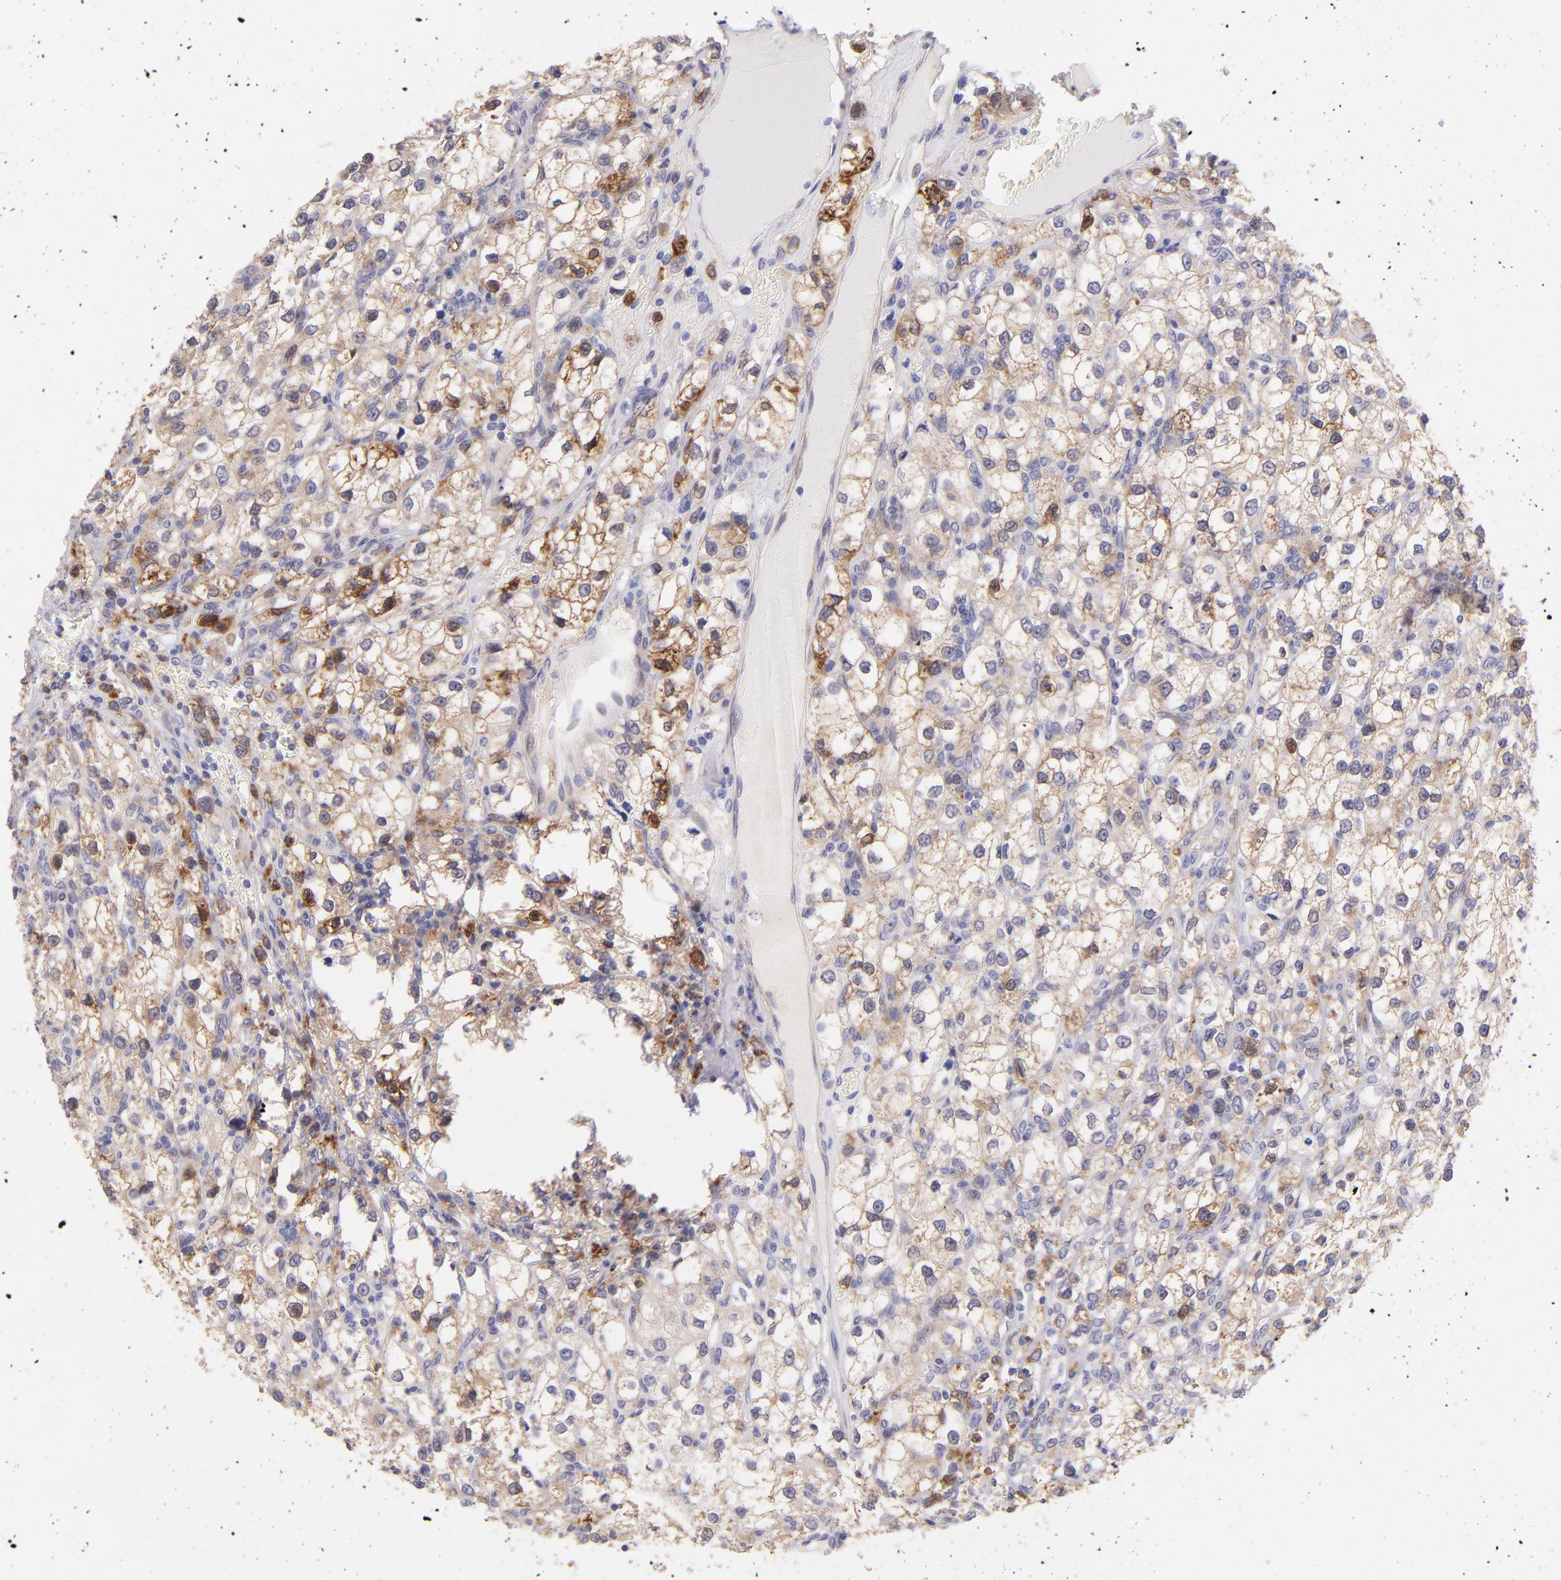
{"staining": {"intensity": "weak", "quantity": ">75%", "location": "cytoplasmic/membranous"}, "tissue": "renal cancer", "cell_type": "Tumor cells", "image_type": "cancer", "snomed": [{"axis": "morphology", "description": "Adenocarcinoma, NOS"}, {"axis": "topography", "description": "Kidney"}], "caption": "Immunohistochemistry (IHC) photomicrograph of human renal adenocarcinoma stained for a protein (brown), which shows low levels of weak cytoplasmic/membranous staining in about >75% of tumor cells.", "gene": "SH2D4A", "patient": {"sex": "female", "age": 62}}